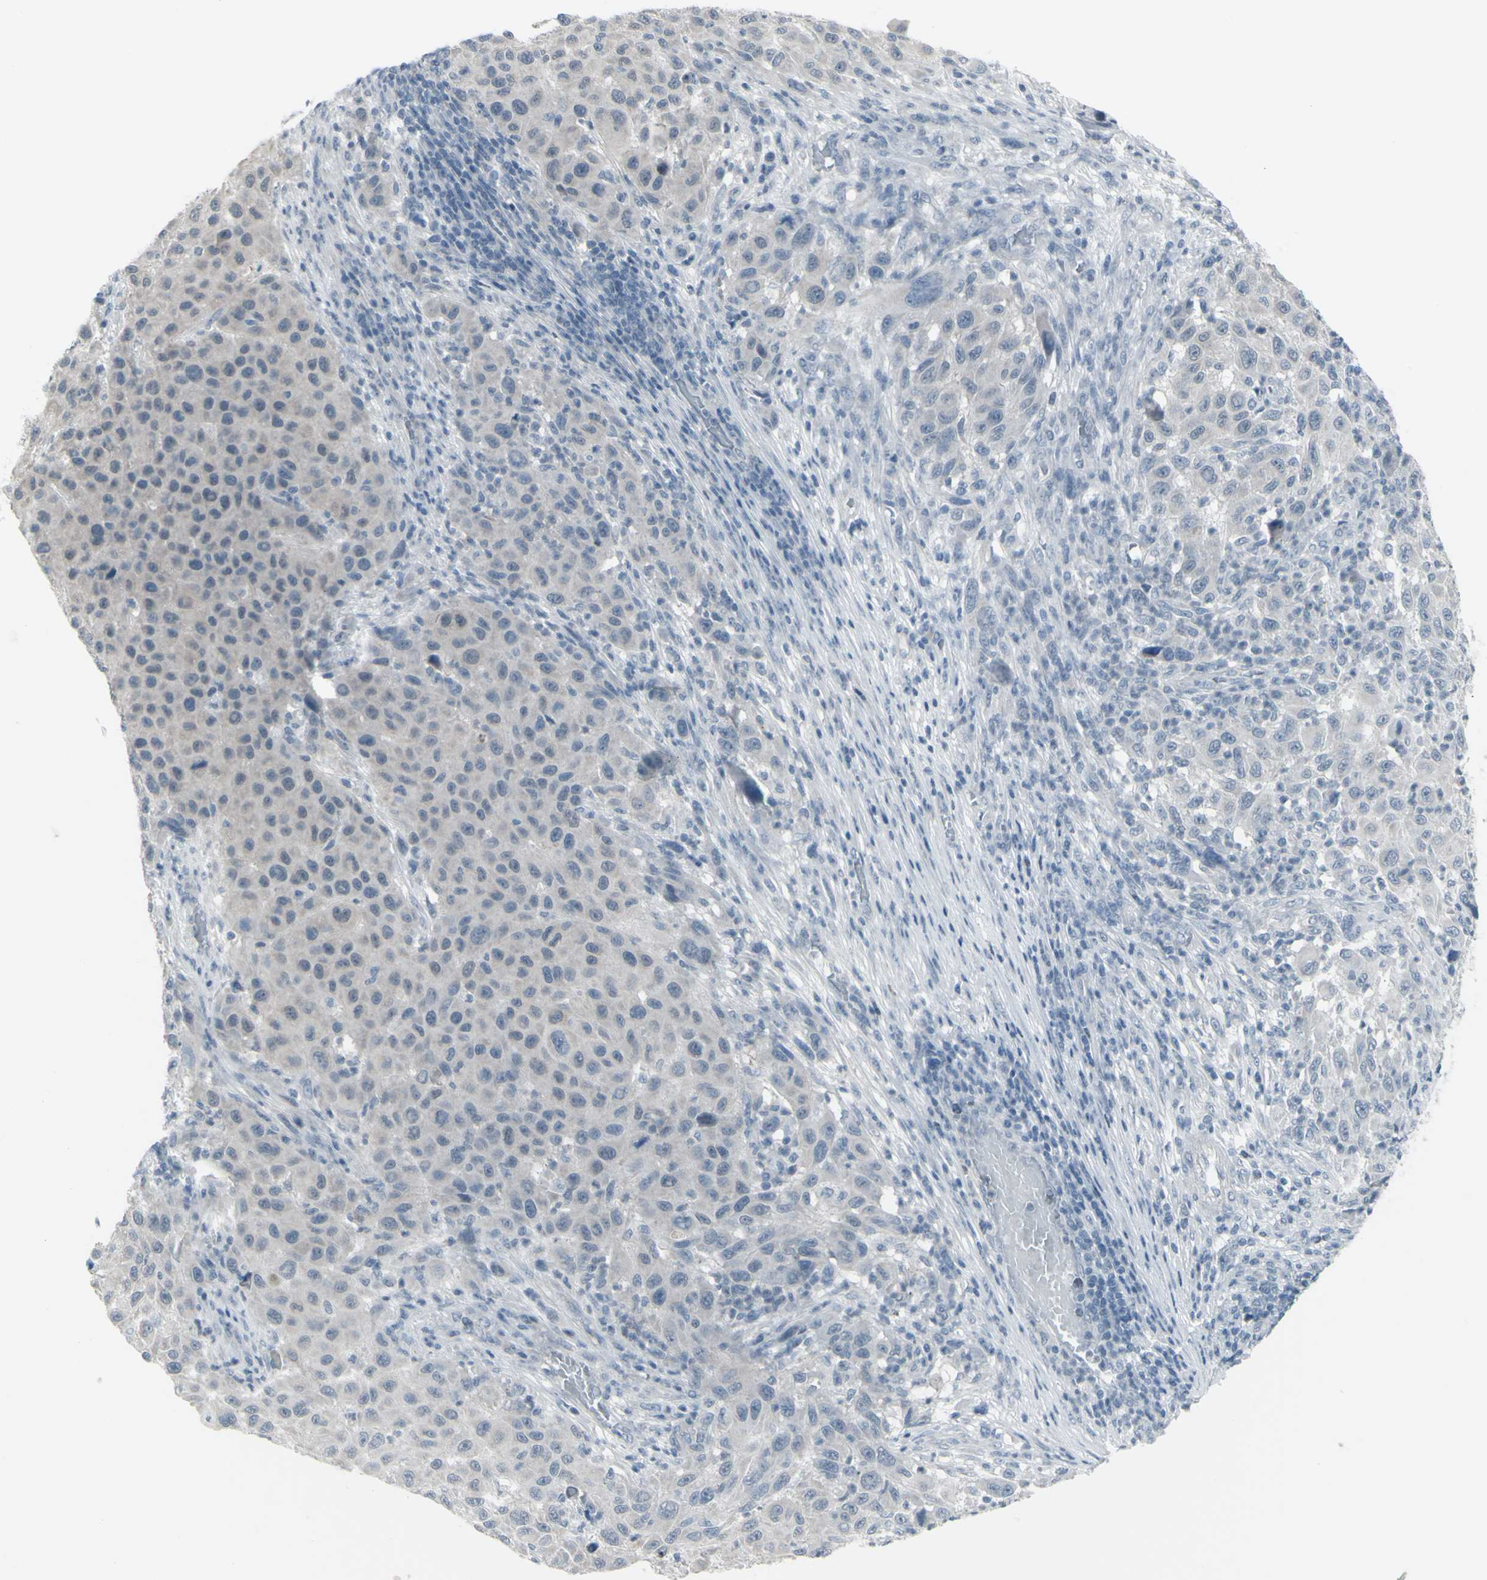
{"staining": {"intensity": "weak", "quantity": "<25%", "location": "cytoplasmic/membranous"}, "tissue": "melanoma", "cell_type": "Tumor cells", "image_type": "cancer", "snomed": [{"axis": "morphology", "description": "Malignant melanoma, Metastatic site"}, {"axis": "topography", "description": "Lymph node"}], "caption": "Human malignant melanoma (metastatic site) stained for a protein using immunohistochemistry exhibits no staining in tumor cells.", "gene": "RAB3A", "patient": {"sex": "male", "age": 61}}